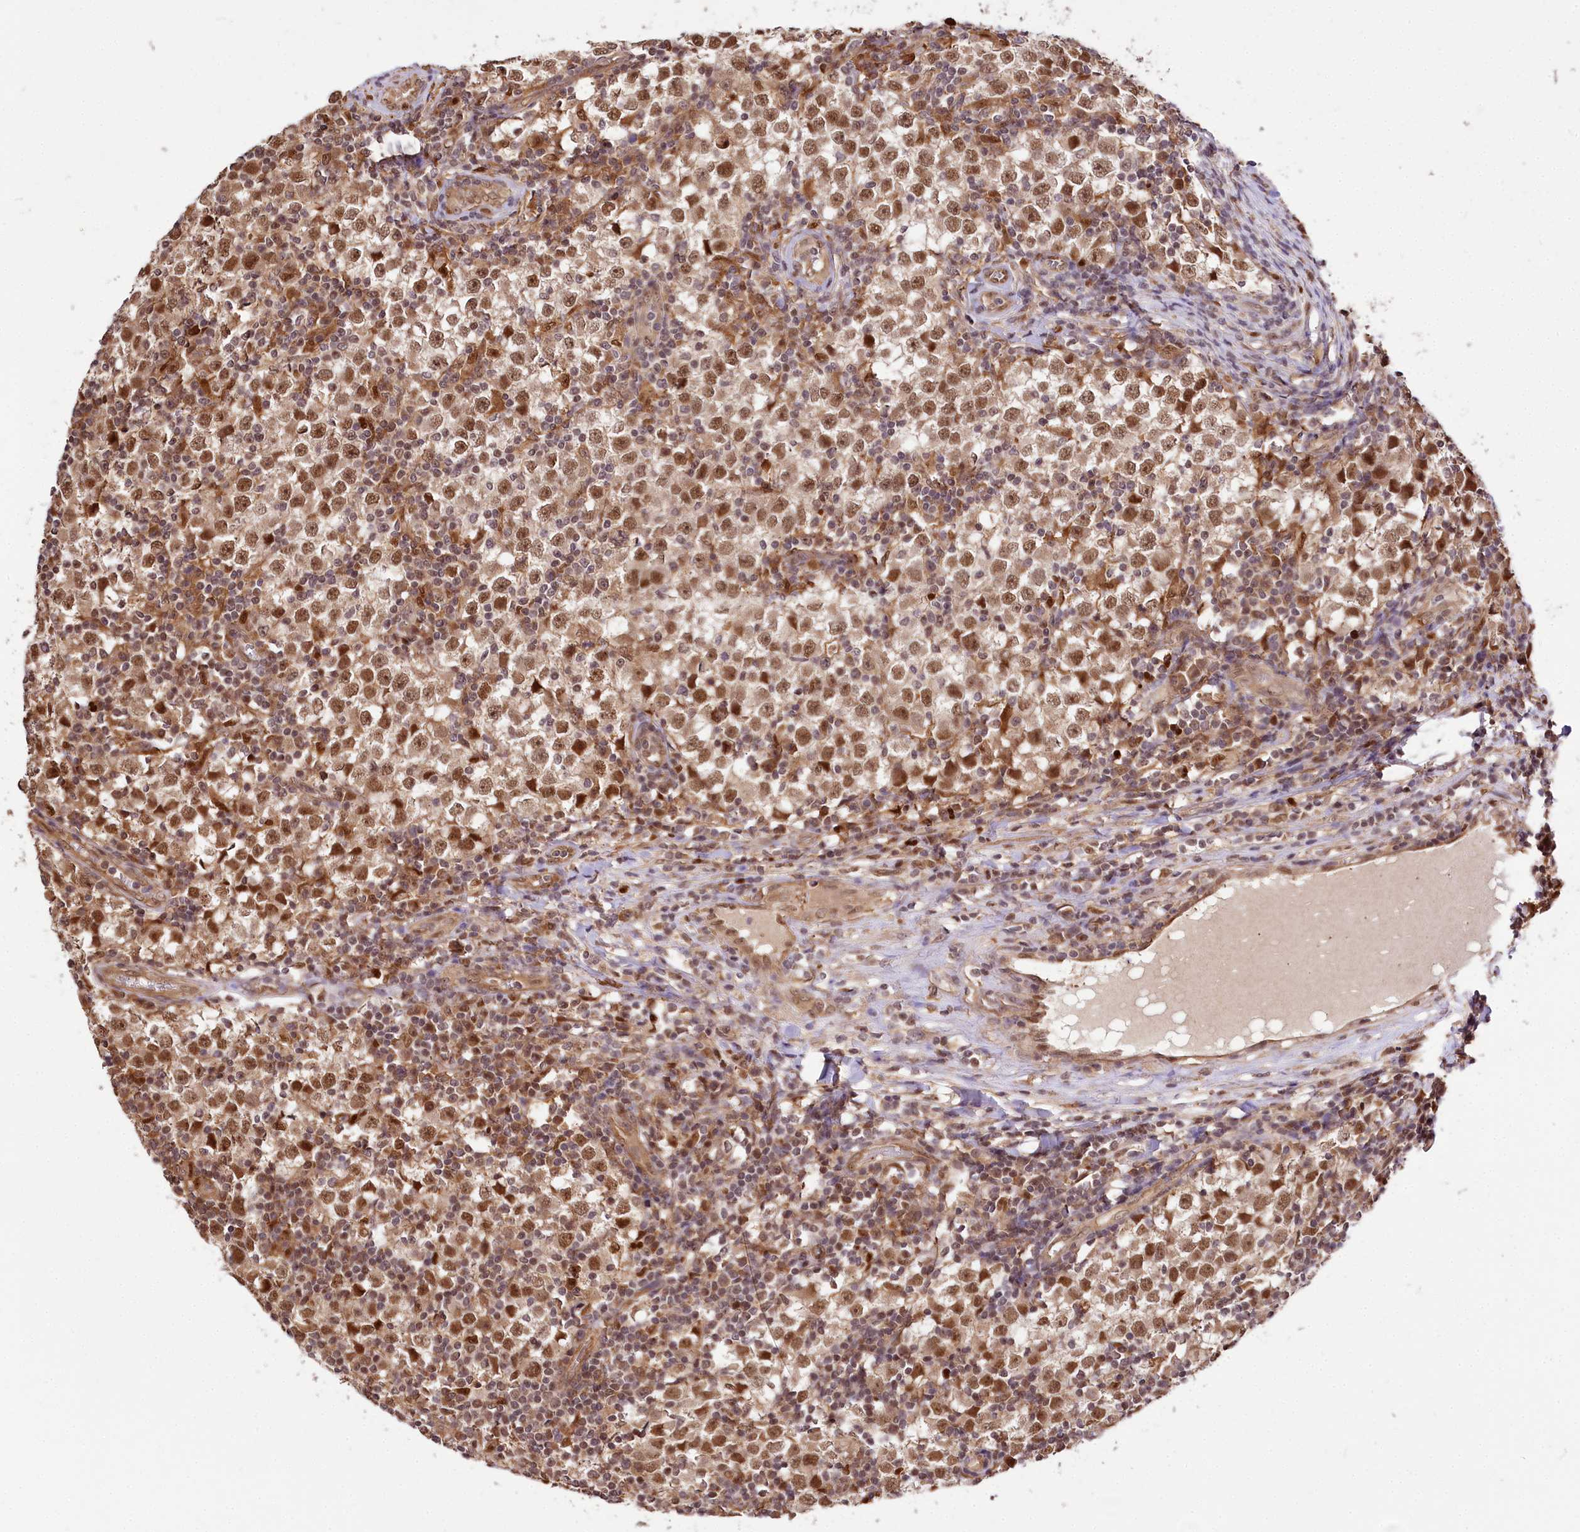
{"staining": {"intensity": "moderate", "quantity": ">75%", "location": "nuclear"}, "tissue": "testis cancer", "cell_type": "Tumor cells", "image_type": "cancer", "snomed": [{"axis": "morphology", "description": "Seminoma, NOS"}, {"axis": "topography", "description": "Testis"}], "caption": "Immunohistochemical staining of human testis cancer (seminoma) shows medium levels of moderate nuclear protein positivity in about >75% of tumor cells. Nuclei are stained in blue.", "gene": "GNL3L", "patient": {"sex": "male", "age": 65}}